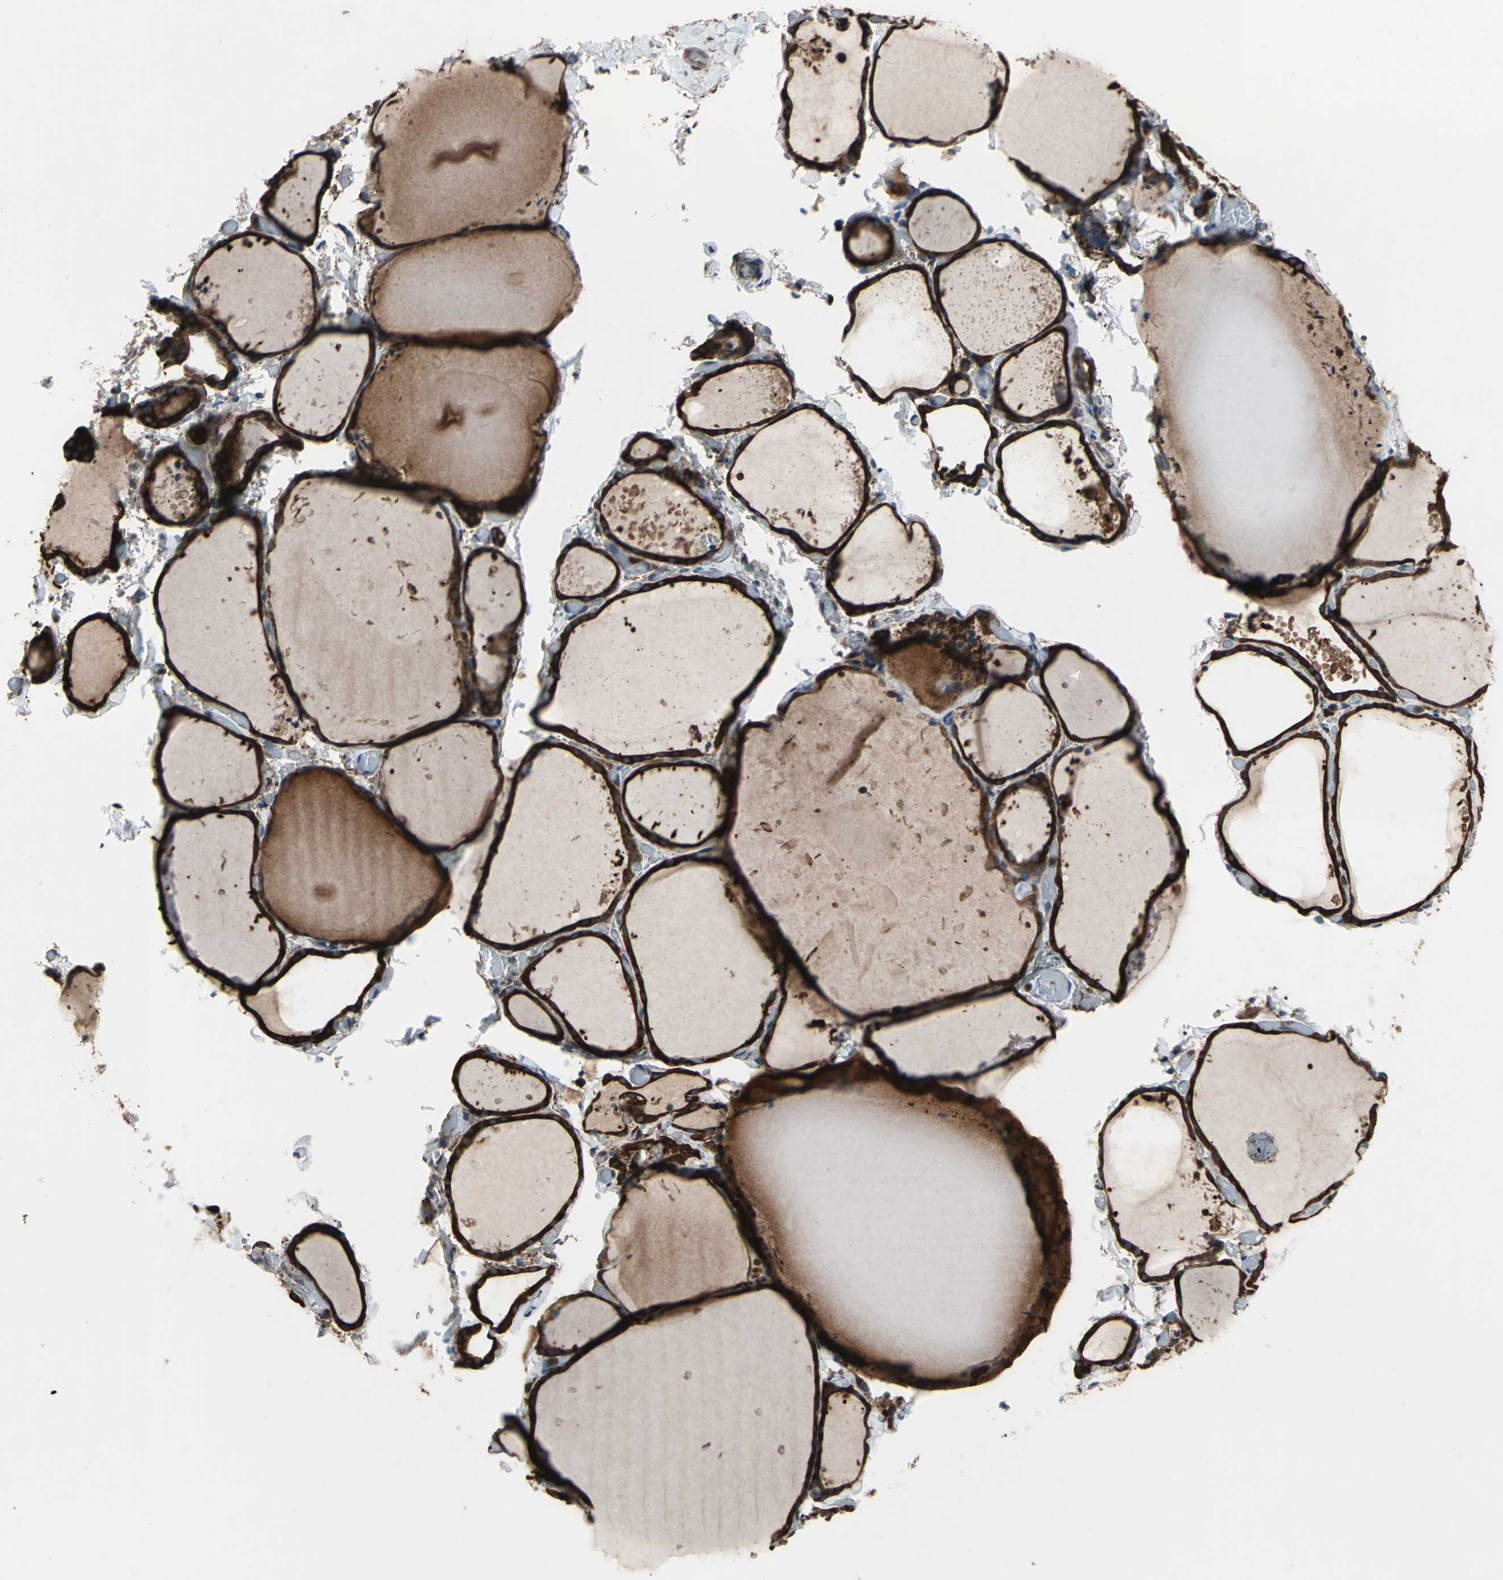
{"staining": {"intensity": "strong", "quantity": ">75%", "location": "cytoplasmic/membranous"}, "tissue": "thyroid gland", "cell_type": "Glandular cells", "image_type": "normal", "snomed": [{"axis": "morphology", "description": "Normal tissue, NOS"}, {"axis": "topography", "description": "Thyroid gland"}], "caption": "A high-resolution histopathology image shows IHC staining of normal thyroid gland, which demonstrates strong cytoplasmic/membranous expression in approximately >75% of glandular cells.", "gene": "CAPN1", "patient": {"sex": "female", "age": 22}}